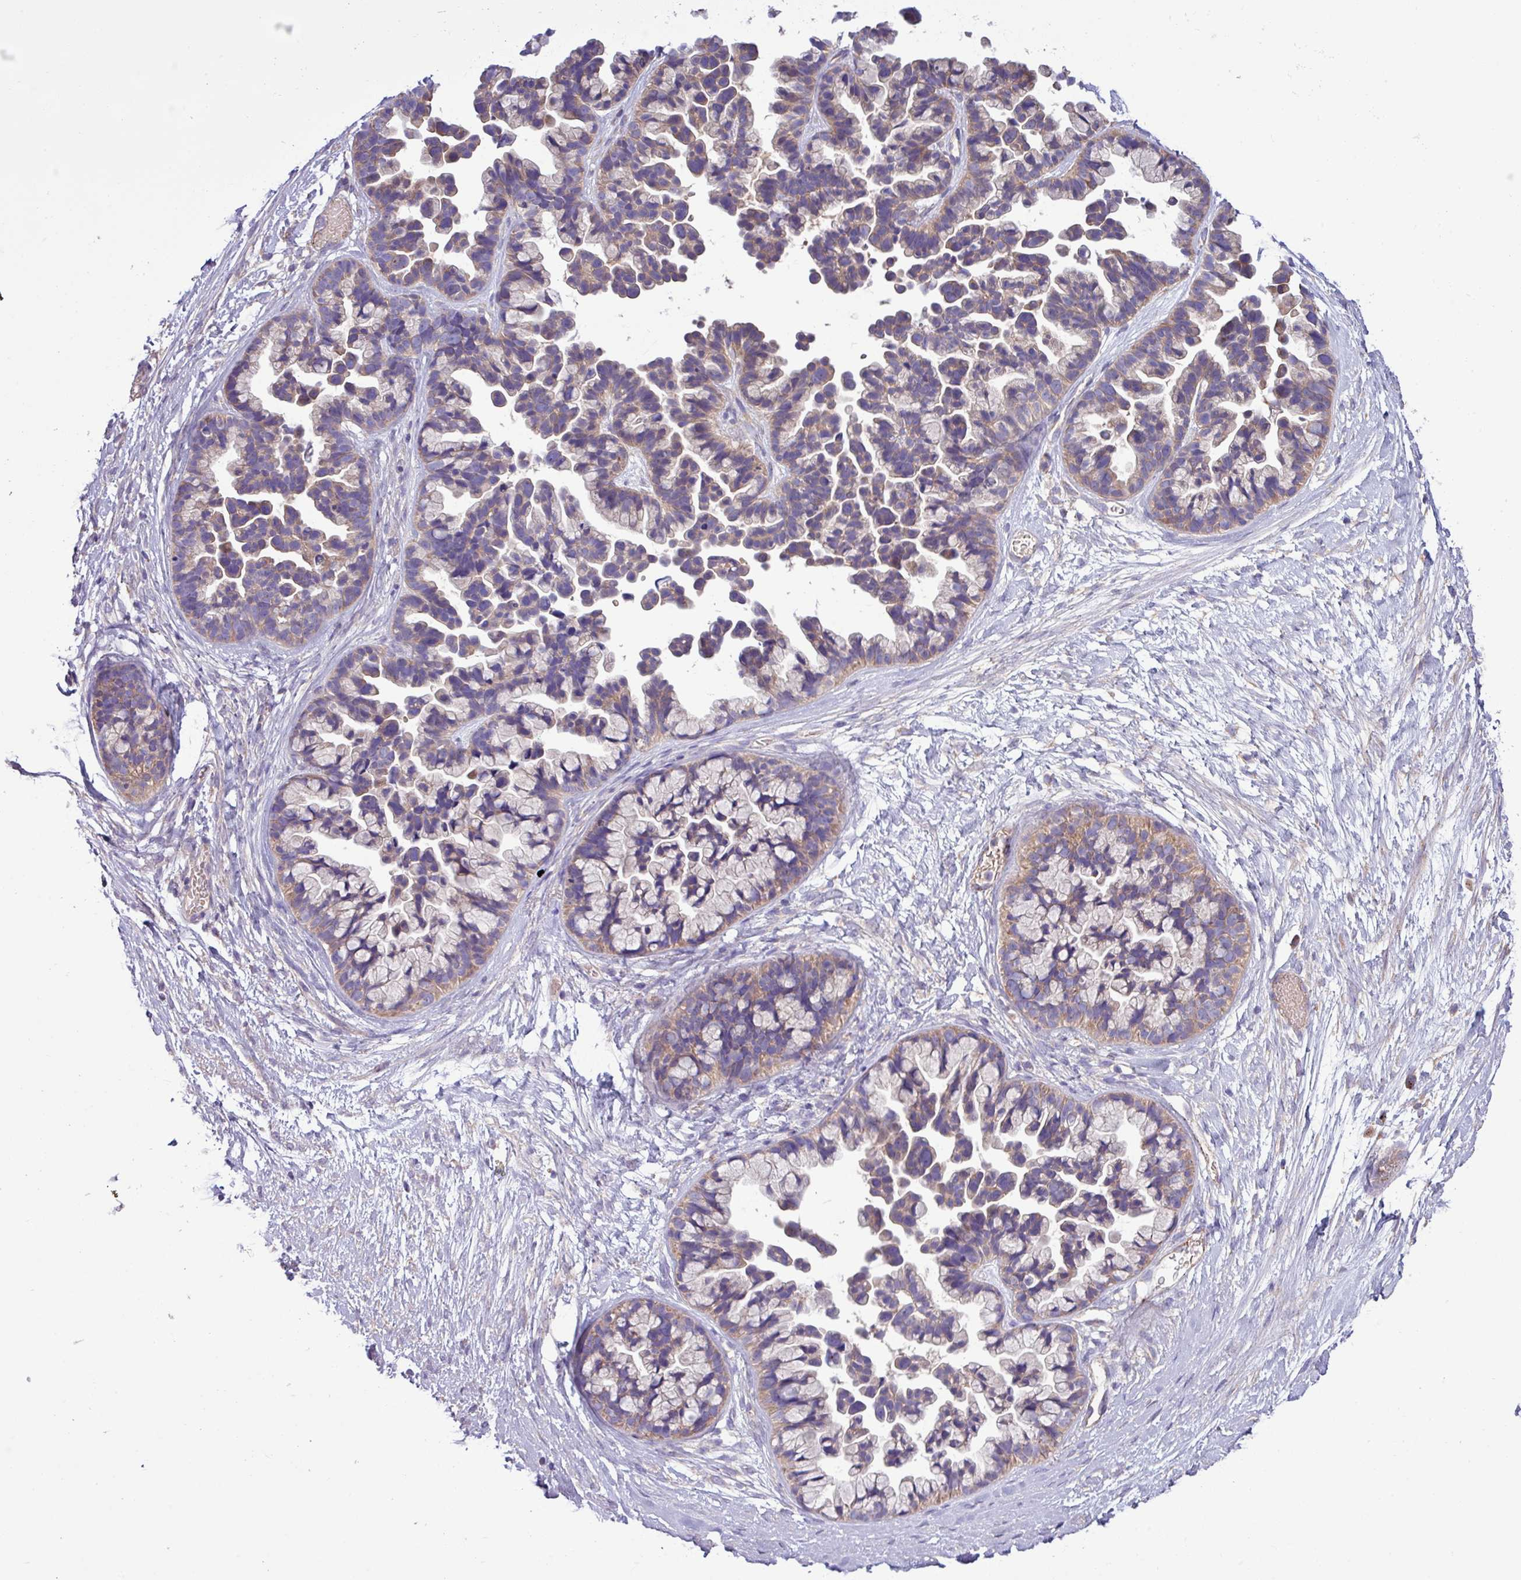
{"staining": {"intensity": "weak", "quantity": ">75%", "location": "cytoplasmic/membranous"}, "tissue": "ovarian cancer", "cell_type": "Tumor cells", "image_type": "cancer", "snomed": [{"axis": "morphology", "description": "Cystadenocarcinoma, serous, NOS"}, {"axis": "topography", "description": "Ovary"}], "caption": "There is low levels of weak cytoplasmic/membranous staining in tumor cells of ovarian cancer, as demonstrated by immunohistochemical staining (brown color).", "gene": "PPM1J", "patient": {"sex": "female", "age": 56}}